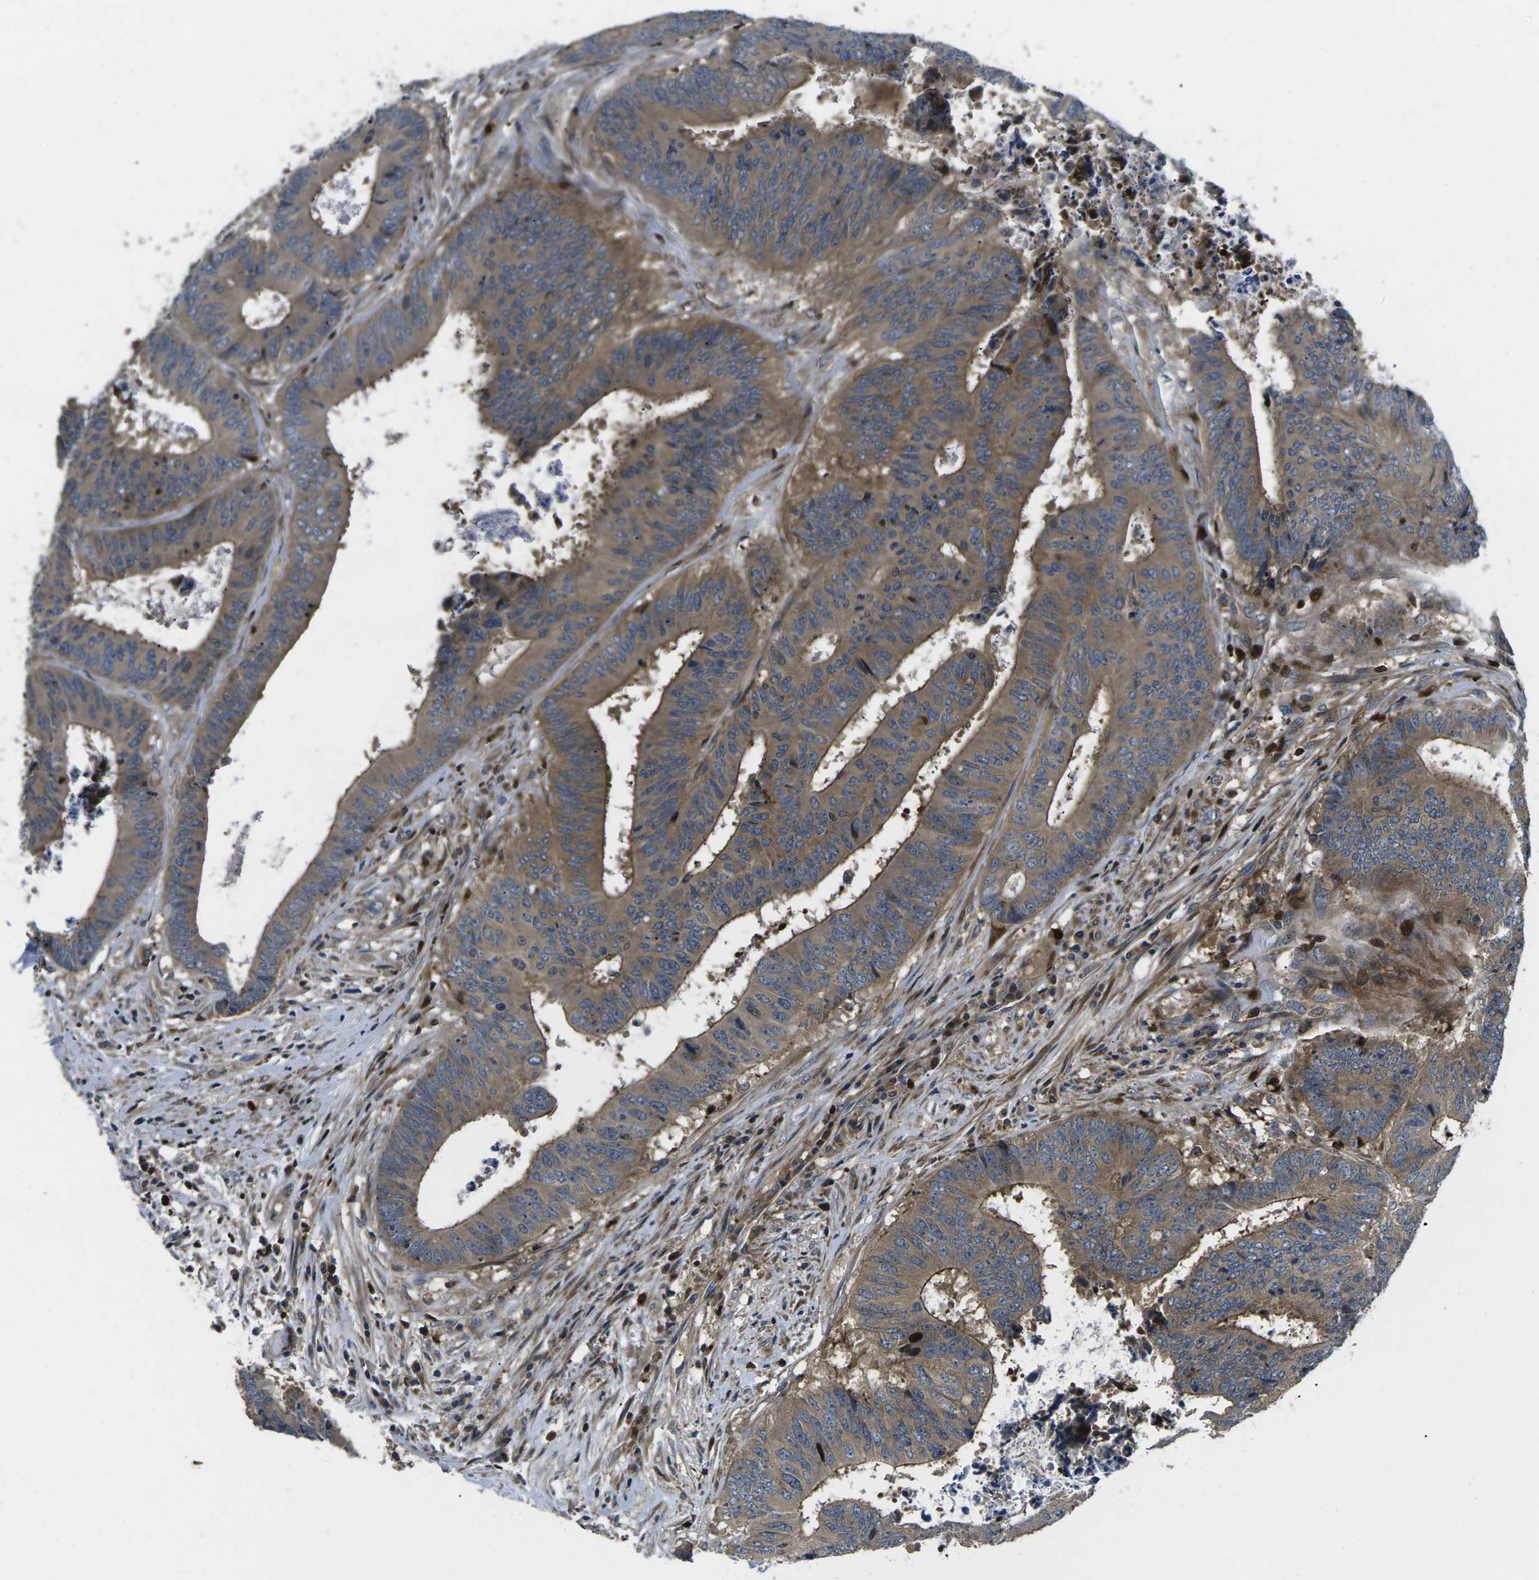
{"staining": {"intensity": "moderate", "quantity": ">75%", "location": "cytoplasmic/membranous"}, "tissue": "colorectal cancer", "cell_type": "Tumor cells", "image_type": "cancer", "snomed": [{"axis": "morphology", "description": "Adenocarcinoma, NOS"}, {"axis": "topography", "description": "Rectum"}], "caption": "A micrograph of colorectal cancer stained for a protein displays moderate cytoplasmic/membranous brown staining in tumor cells.", "gene": "PLCE1", "patient": {"sex": "male", "age": 72}}